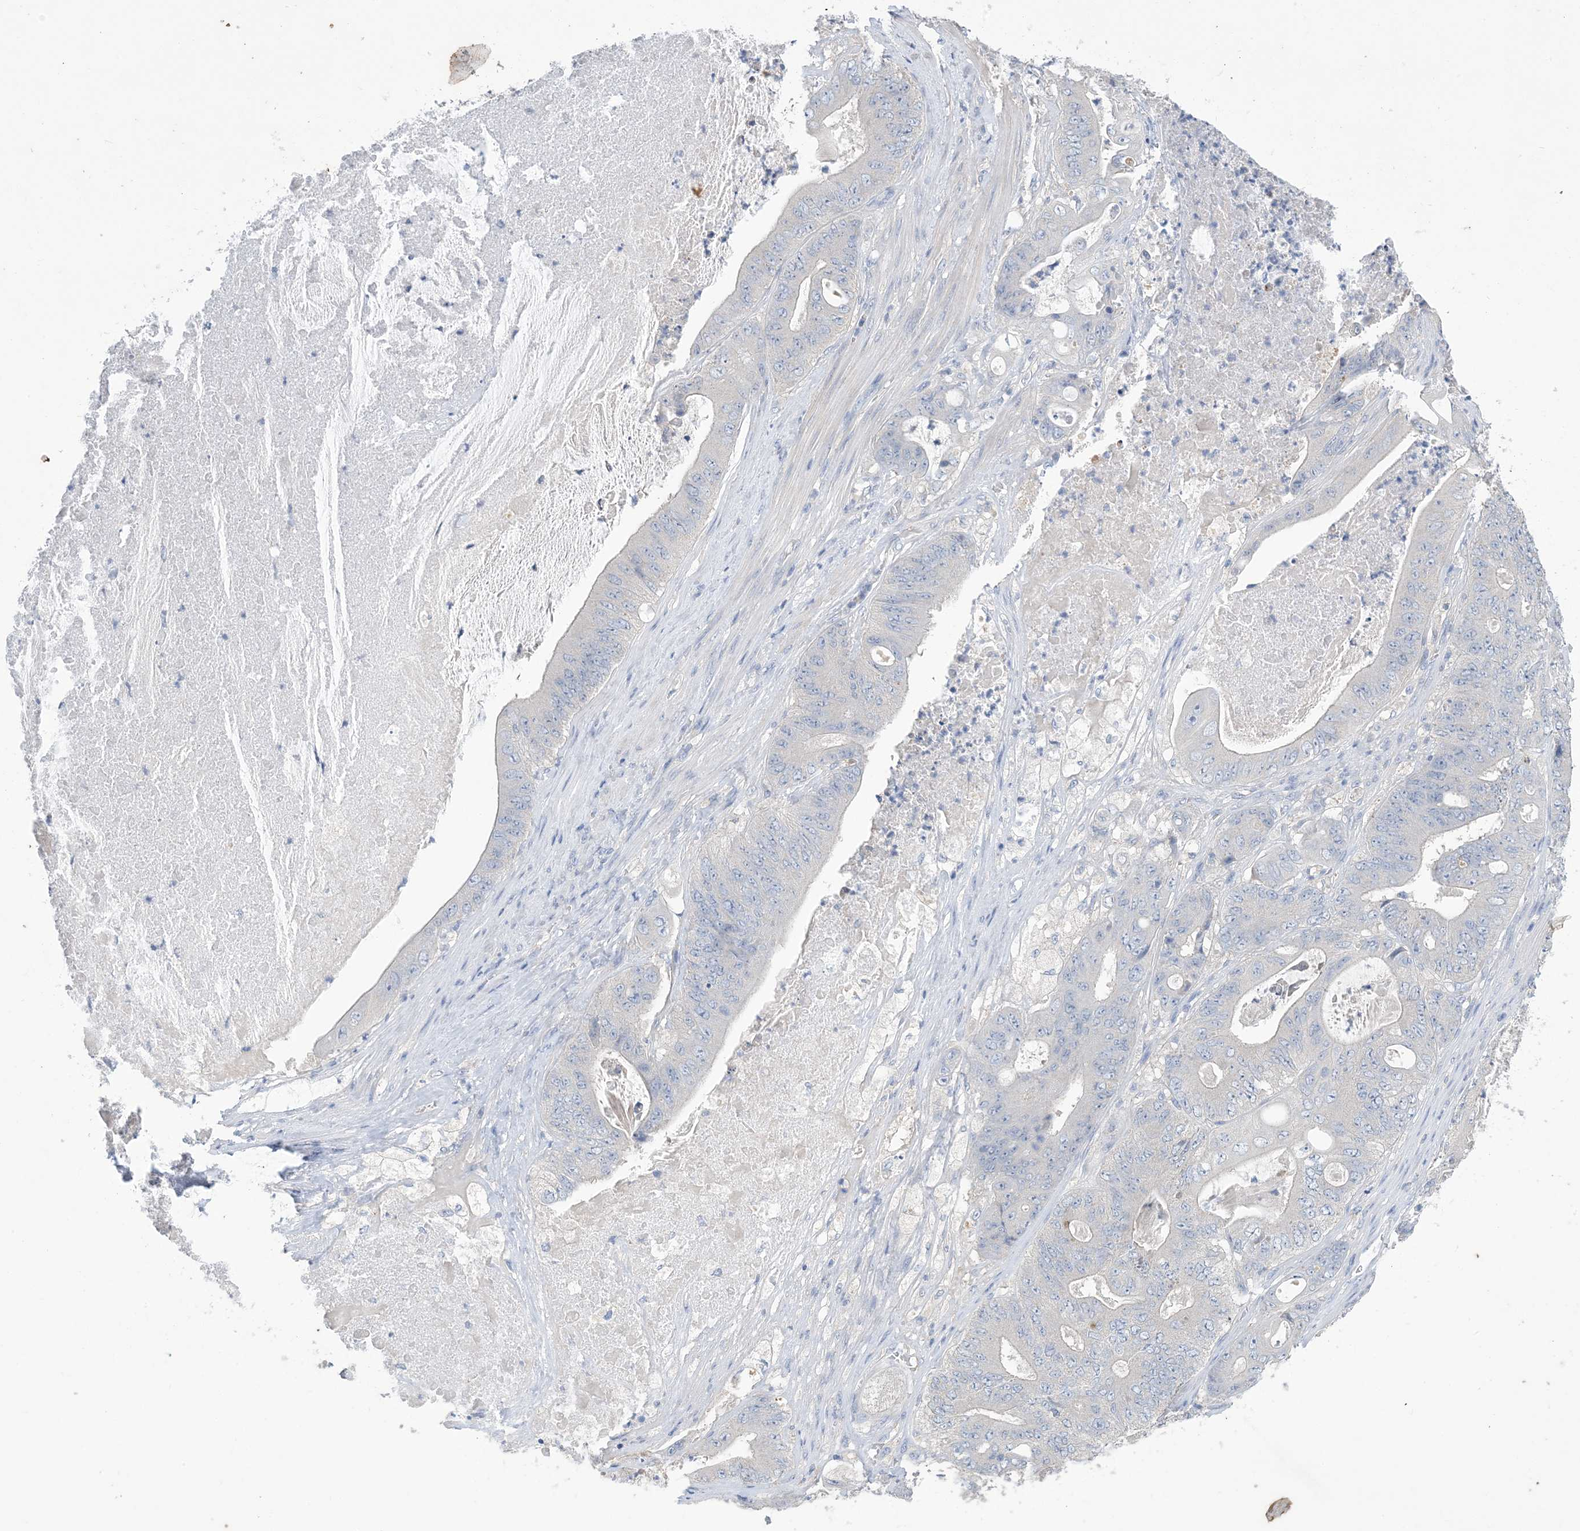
{"staining": {"intensity": "negative", "quantity": "none", "location": "none"}, "tissue": "stomach cancer", "cell_type": "Tumor cells", "image_type": "cancer", "snomed": [{"axis": "morphology", "description": "Adenocarcinoma, NOS"}, {"axis": "topography", "description": "Stomach"}], "caption": "Stomach cancer (adenocarcinoma) stained for a protein using immunohistochemistry (IHC) demonstrates no positivity tumor cells.", "gene": "KPRP", "patient": {"sex": "female", "age": 73}}